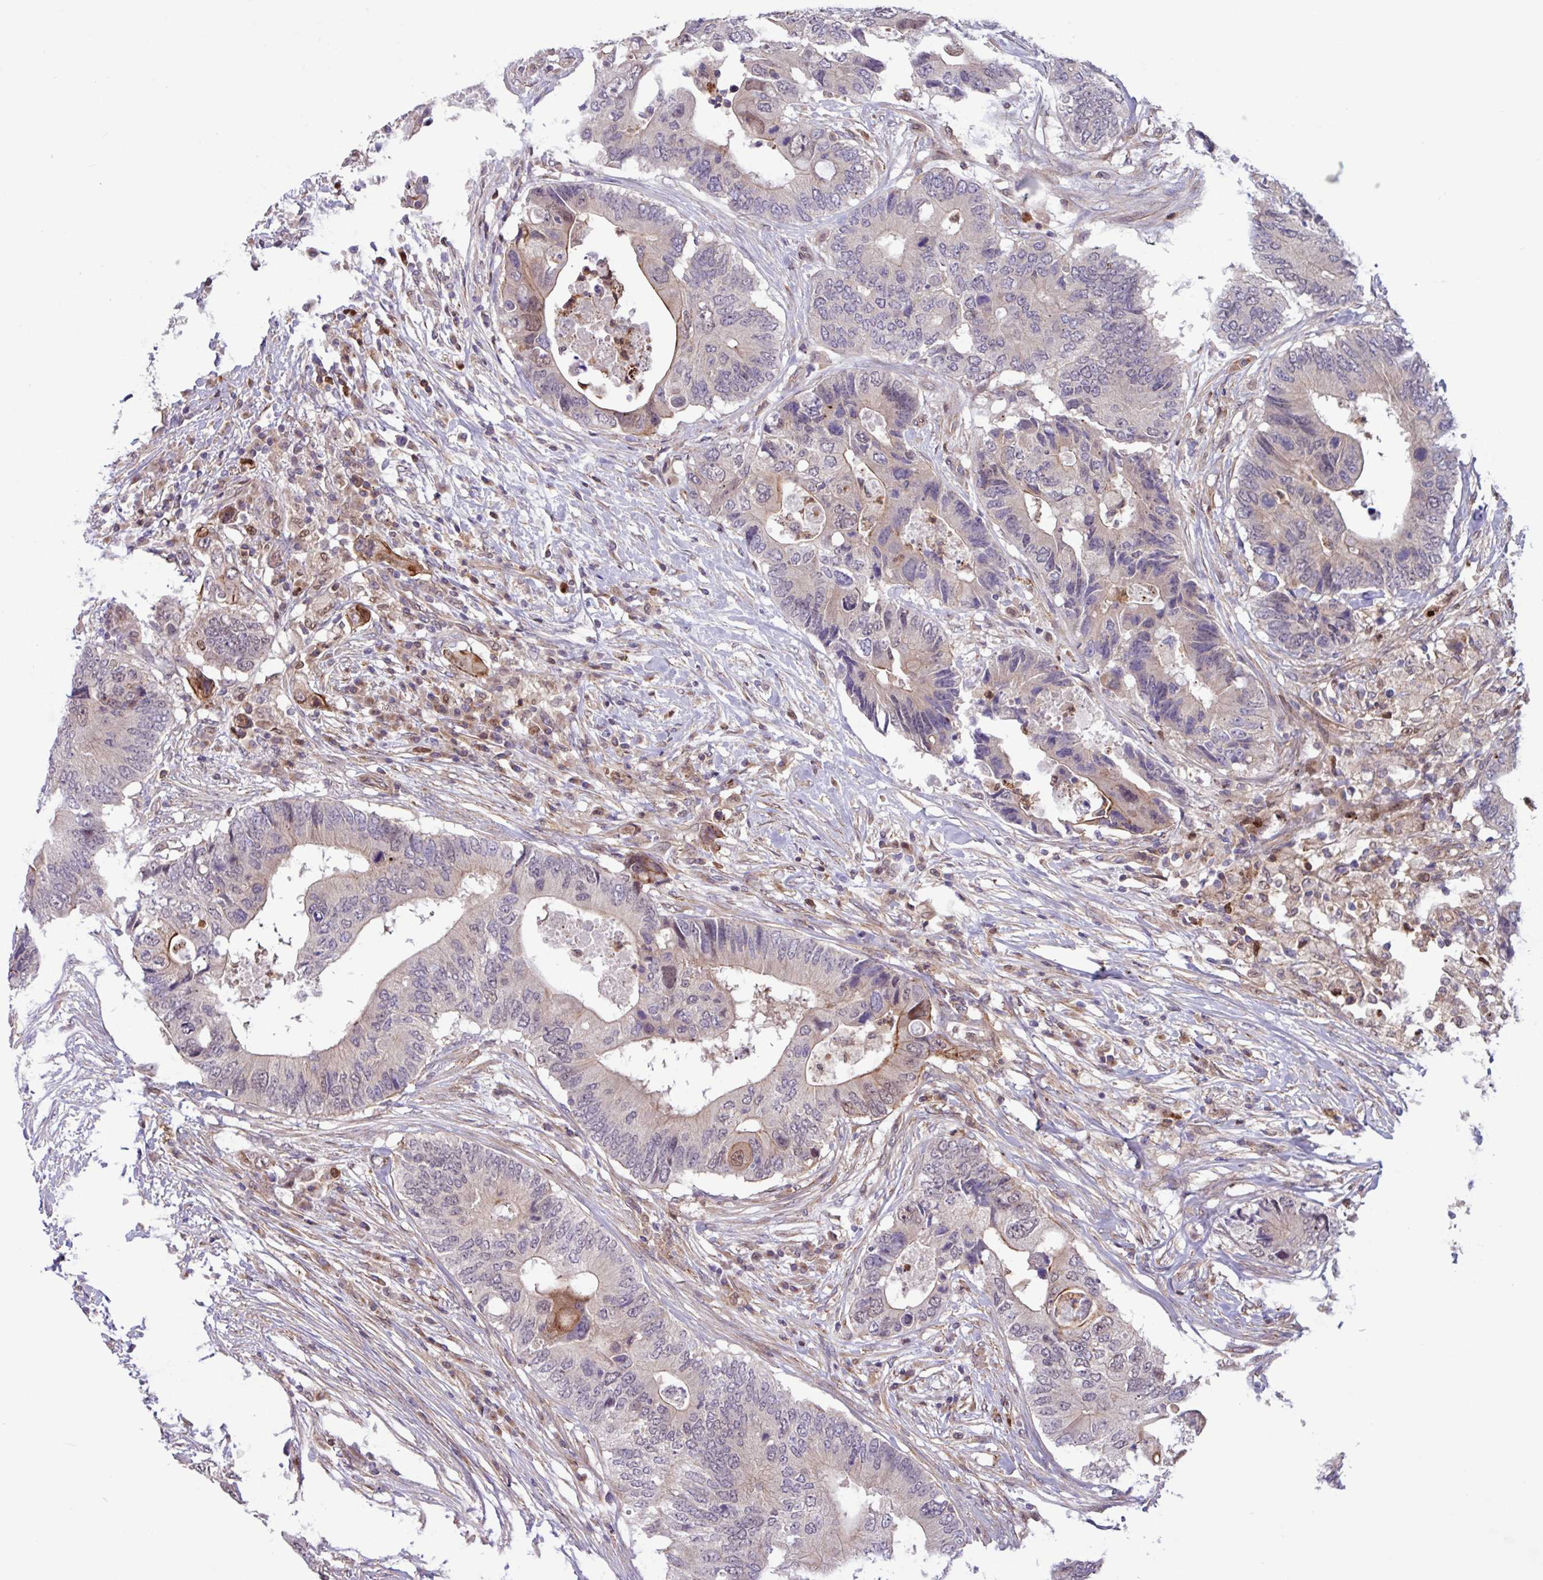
{"staining": {"intensity": "weak", "quantity": "<25%", "location": "cytoplasmic/membranous"}, "tissue": "colorectal cancer", "cell_type": "Tumor cells", "image_type": "cancer", "snomed": [{"axis": "morphology", "description": "Adenocarcinoma, NOS"}, {"axis": "topography", "description": "Colon"}], "caption": "Histopathology image shows no significant protein positivity in tumor cells of adenocarcinoma (colorectal).", "gene": "CNTRL", "patient": {"sex": "male", "age": 71}}